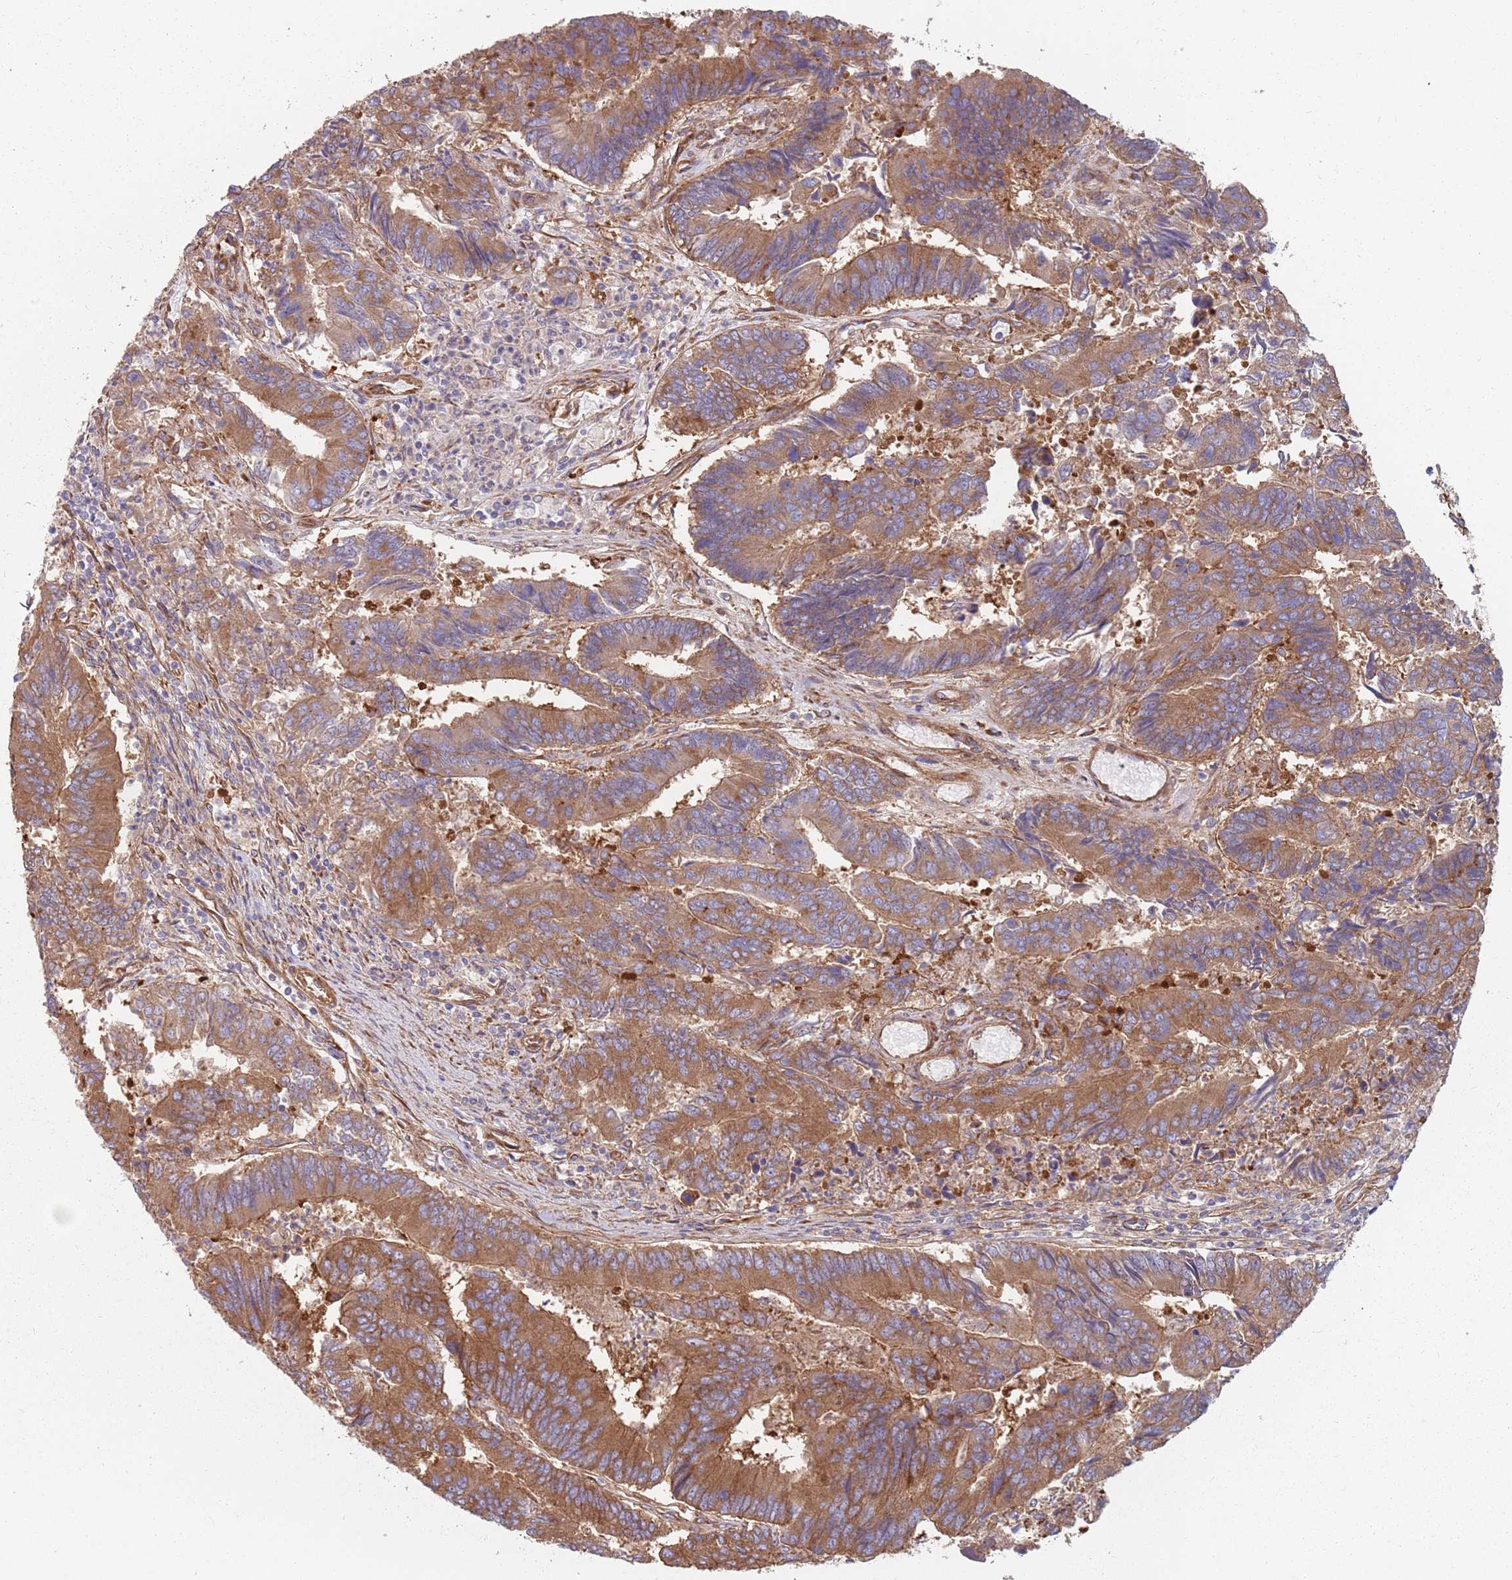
{"staining": {"intensity": "moderate", "quantity": ">75%", "location": "cytoplasmic/membranous"}, "tissue": "colorectal cancer", "cell_type": "Tumor cells", "image_type": "cancer", "snomed": [{"axis": "morphology", "description": "Adenocarcinoma, NOS"}, {"axis": "topography", "description": "Colon"}], "caption": "Human colorectal adenocarcinoma stained for a protein (brown) exhibits moderate cytoplasmic/membranous positive positivity in about >75% of tumor cells.", "gene": "SPDL1", "patient": {"sex": "female", "age": 67}}